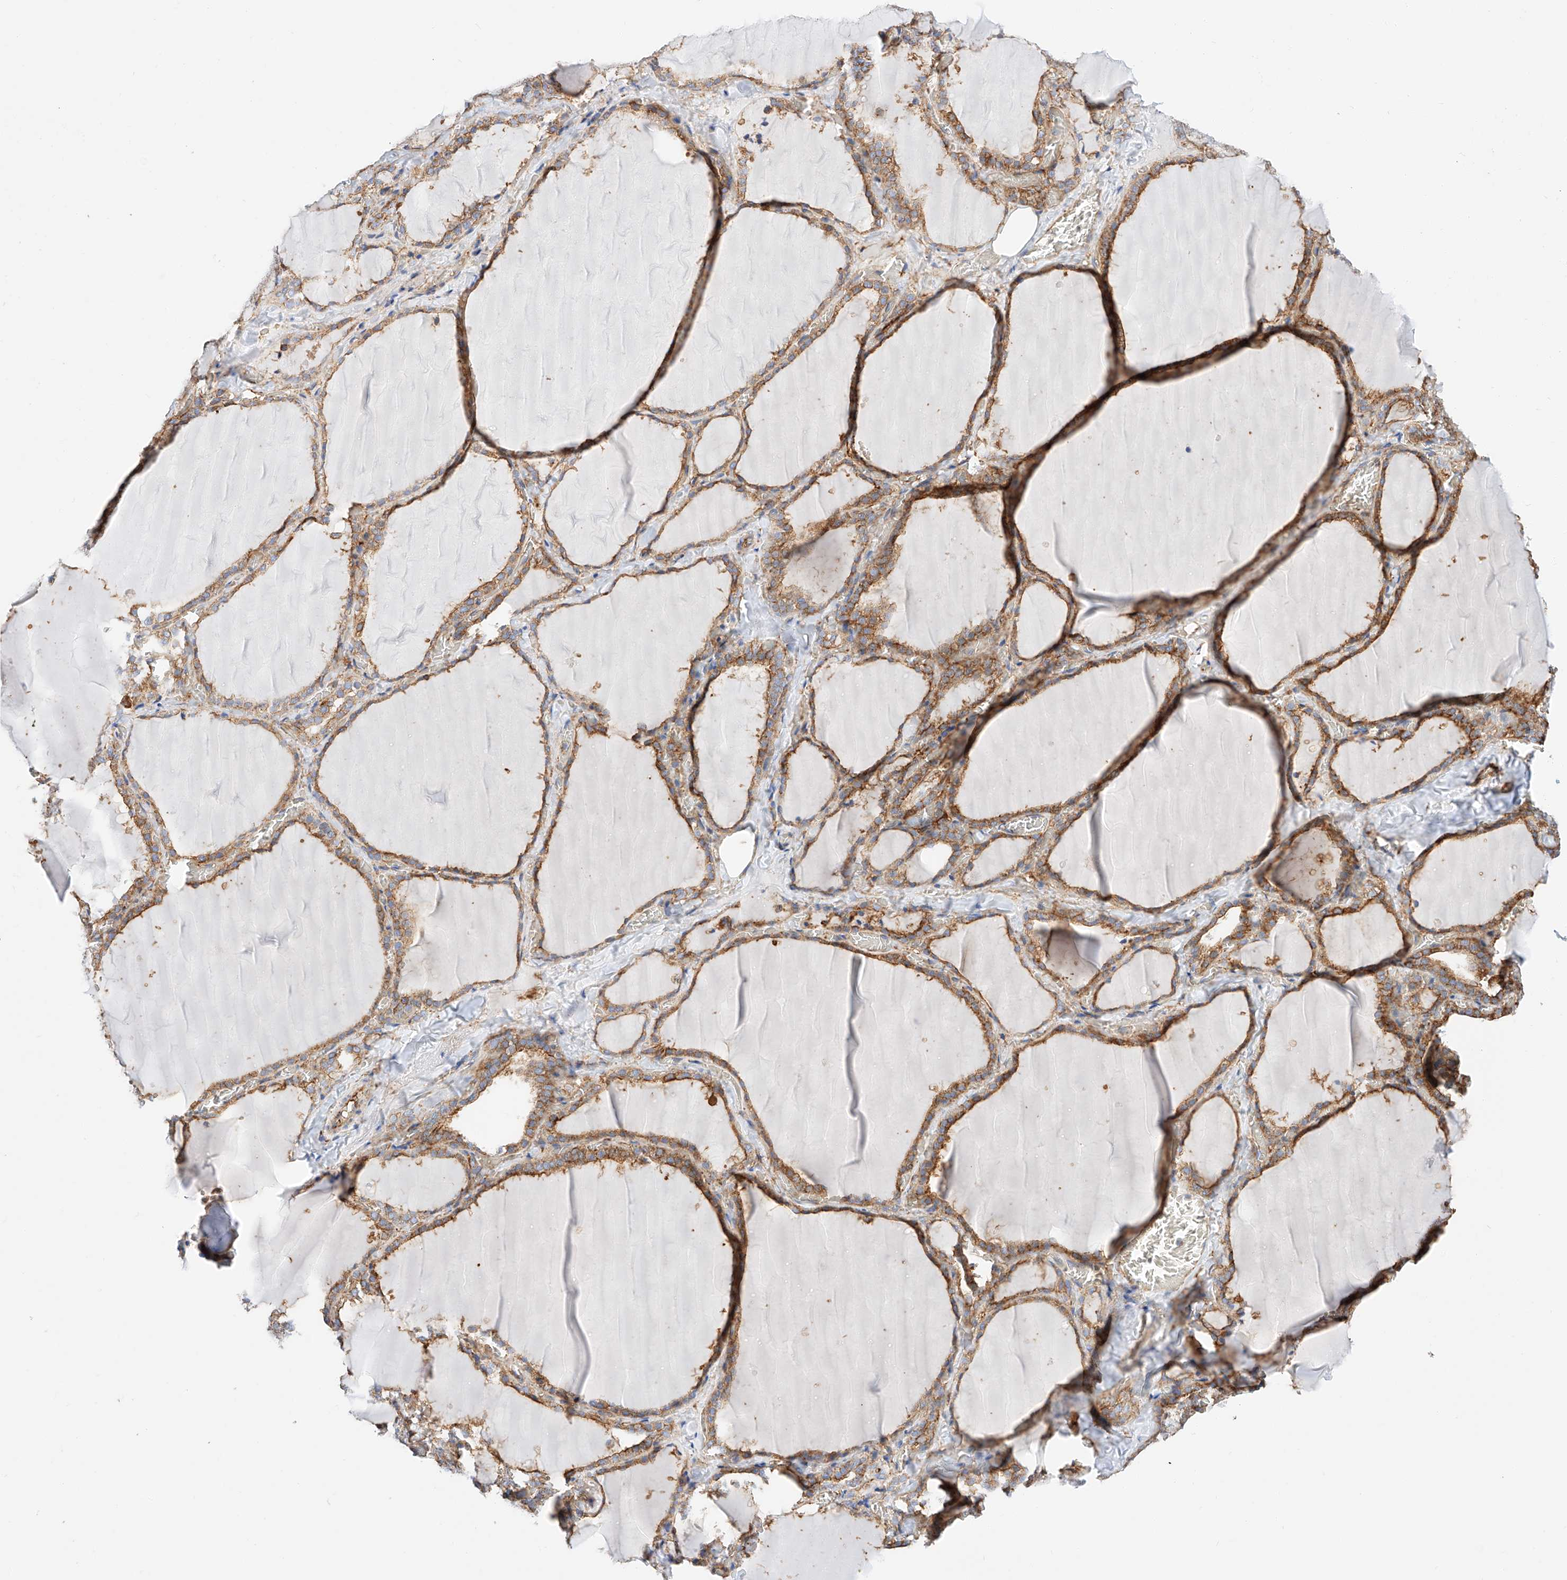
{"staining": {"intensity": "moderate", "quantity": ">75%", "location": "cytoplasmic/membranous"}, "tissue": "thyroid gland", "cell_type": "Glandular cells", "image_type": "normal", "snomed": [{"axis": "morphology", "description": "Normal tissue, NOS"}, {"axis": "topography", "description": "Thyroid gland"}], "caption": "Glandular cells show medium levels of moderate cytoplasmic/membranous expression in about >75% of cells in normal thyroid gland.", "gene": "ENSG00000259132", "patient": {"sex": "female", "age": 22}}